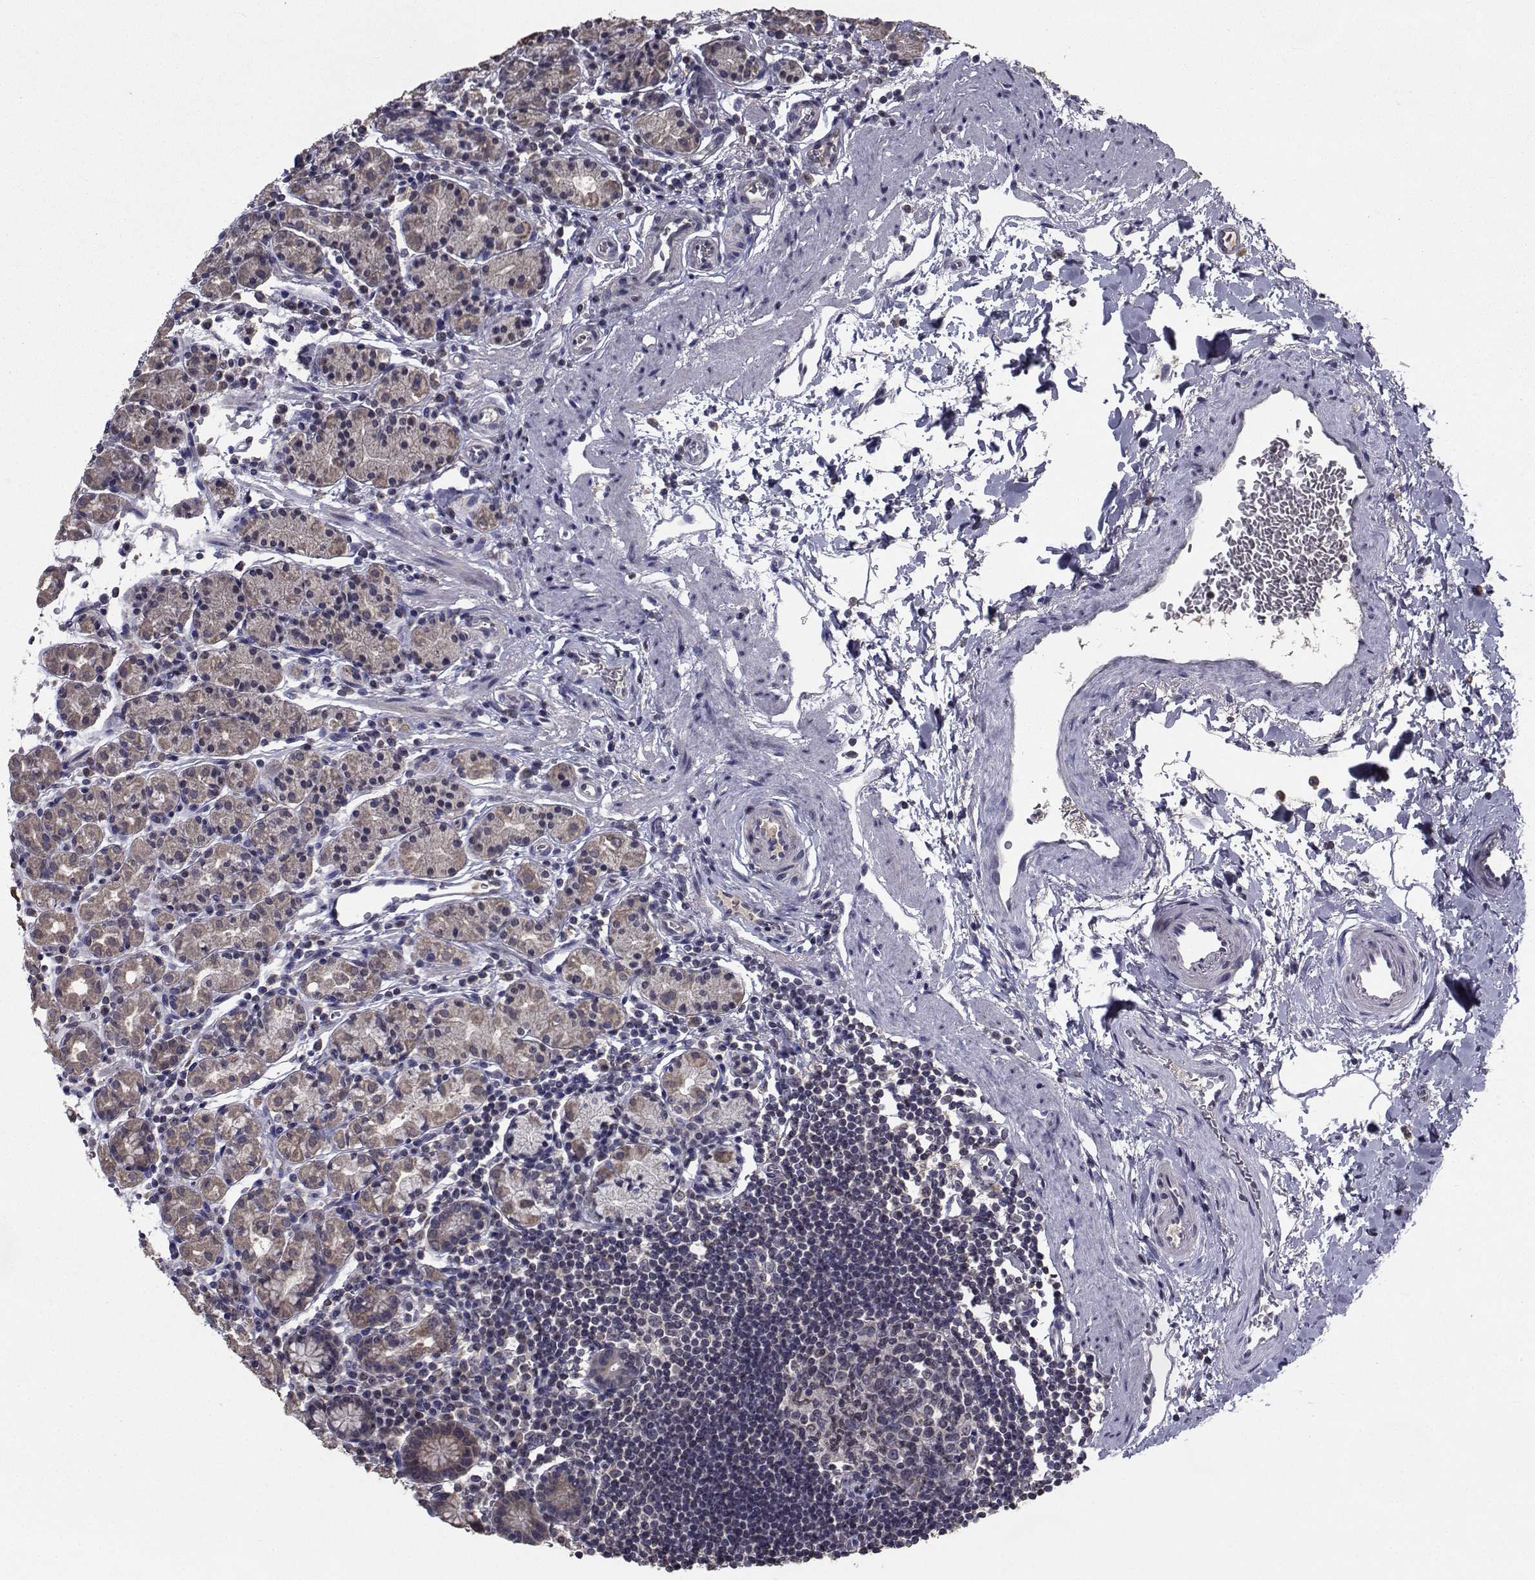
{"staining": {"intensity": "moderate", "quantity": ">75%", "location": "cytoplasmic/membranous"}, "tissue": "stomach", "cell_type": "Glandular cells", "image_type": "normal", "snomed": [{"axis": "morphology", "description": "Normal tissue, NOS"}, {"axis": "topography", "description": "Stomach, upper"}, {"axis": "topography", "description": "Stomach"}], "caption": "Human stomach stained with a brown dye reveals moderate cytoplasmic/membranous positive expression in approximately >75% of glandular cells.", "gene": "CYP2S1", "patient": {"sex": "male", "age": 62}}